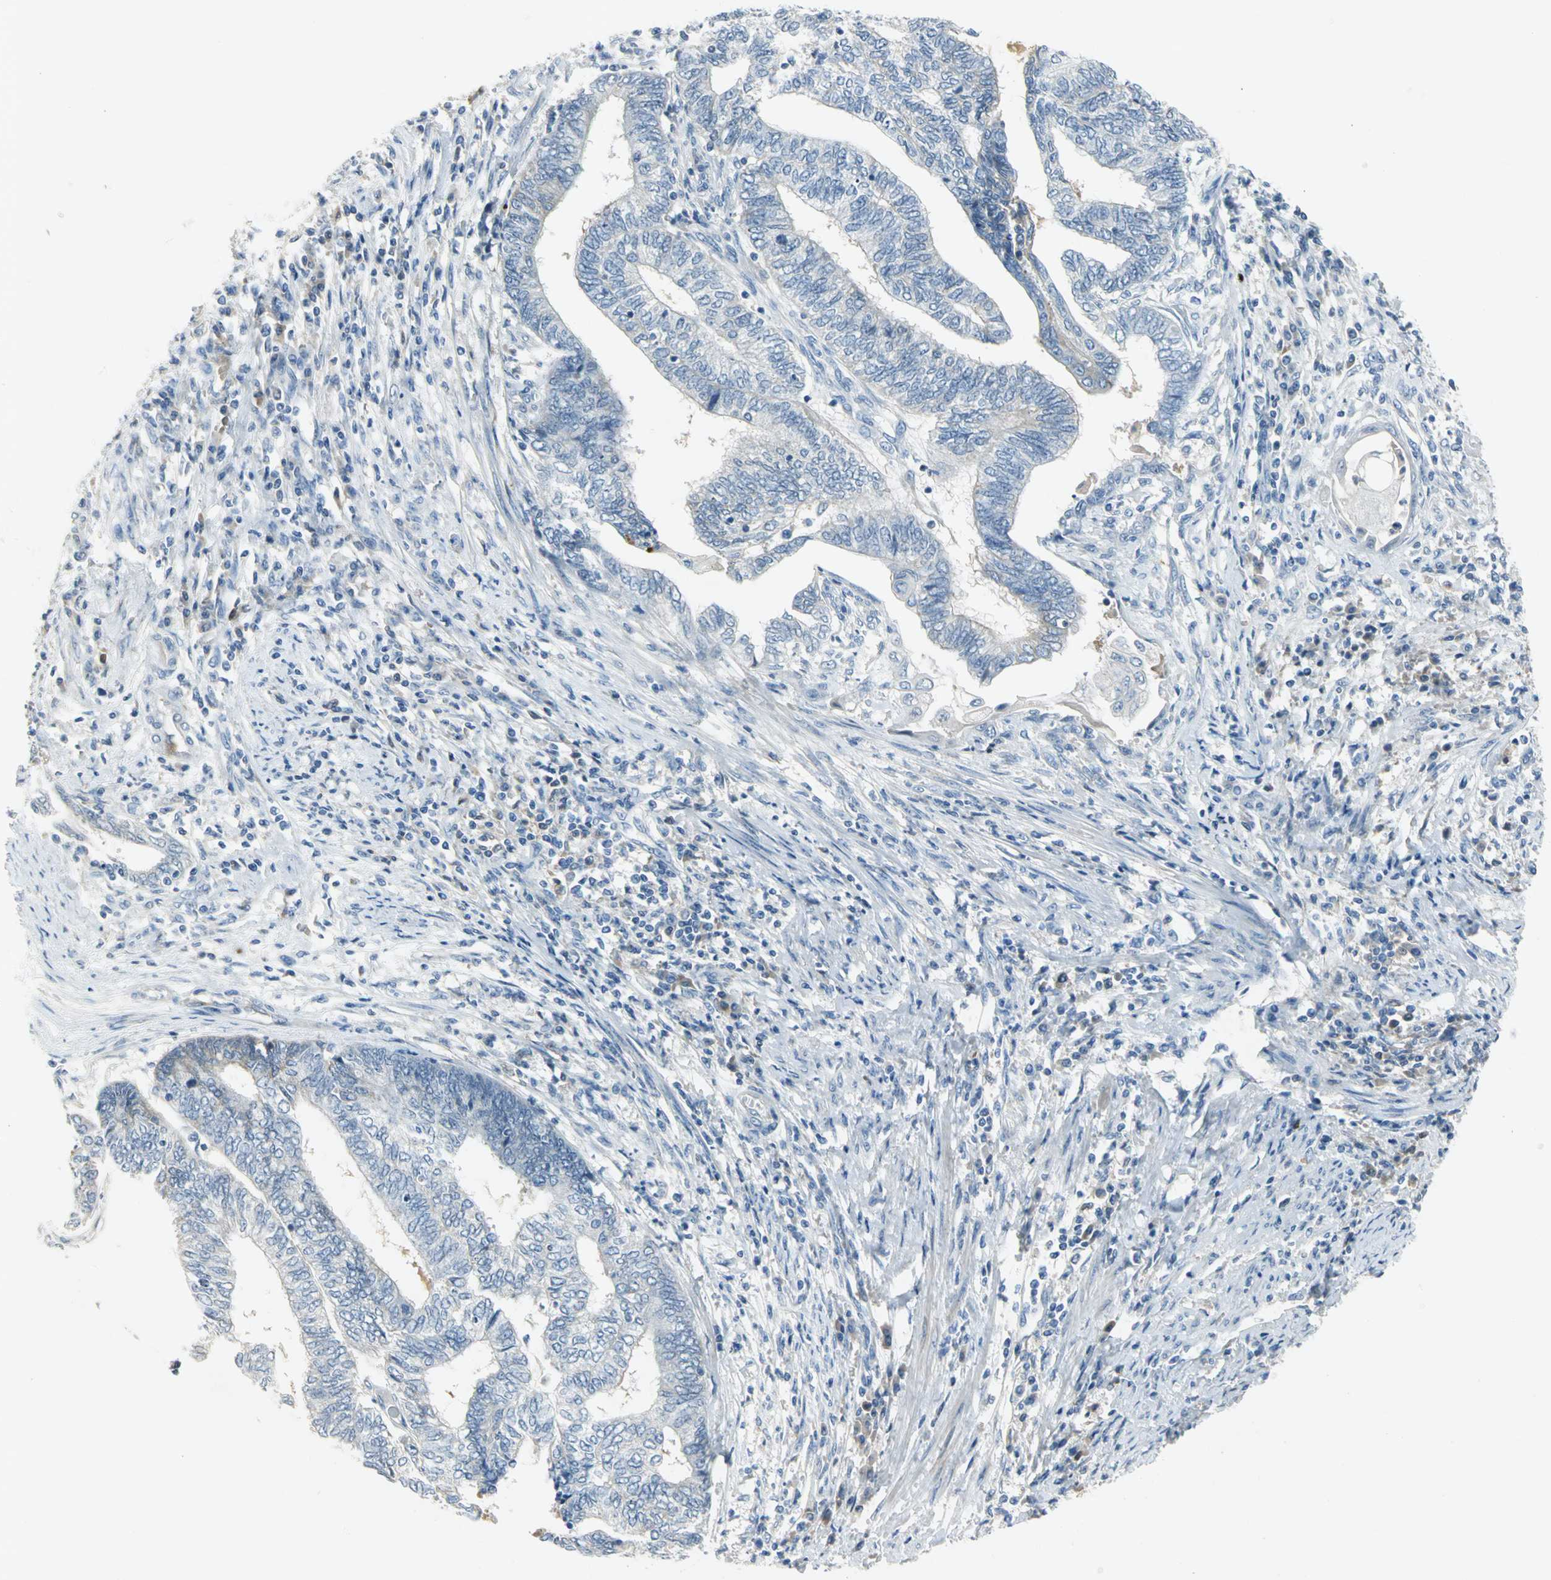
{"staining": {"intensity": "weak", "quantity": "<25%", "location": "cytoplasmic/membranous"}, "tissue": "endometrial cancer", "cell_type": "Tumor cells", "image_type": "cancer", "snomed": [{"axis": "morphology", "description": "Adenocarcinoma, NOS"}, {"axis": "topography", "description": "Uterus"}, {"axis": "topography", "description": "Endometrium"}], "caption": "IHC histopathology image of endometrial cancer stained for a protein (brown), which exhibits no staining in tumor cells.", "gene": "ZIC1", "patient": {"sex": "female", "age": 70}}